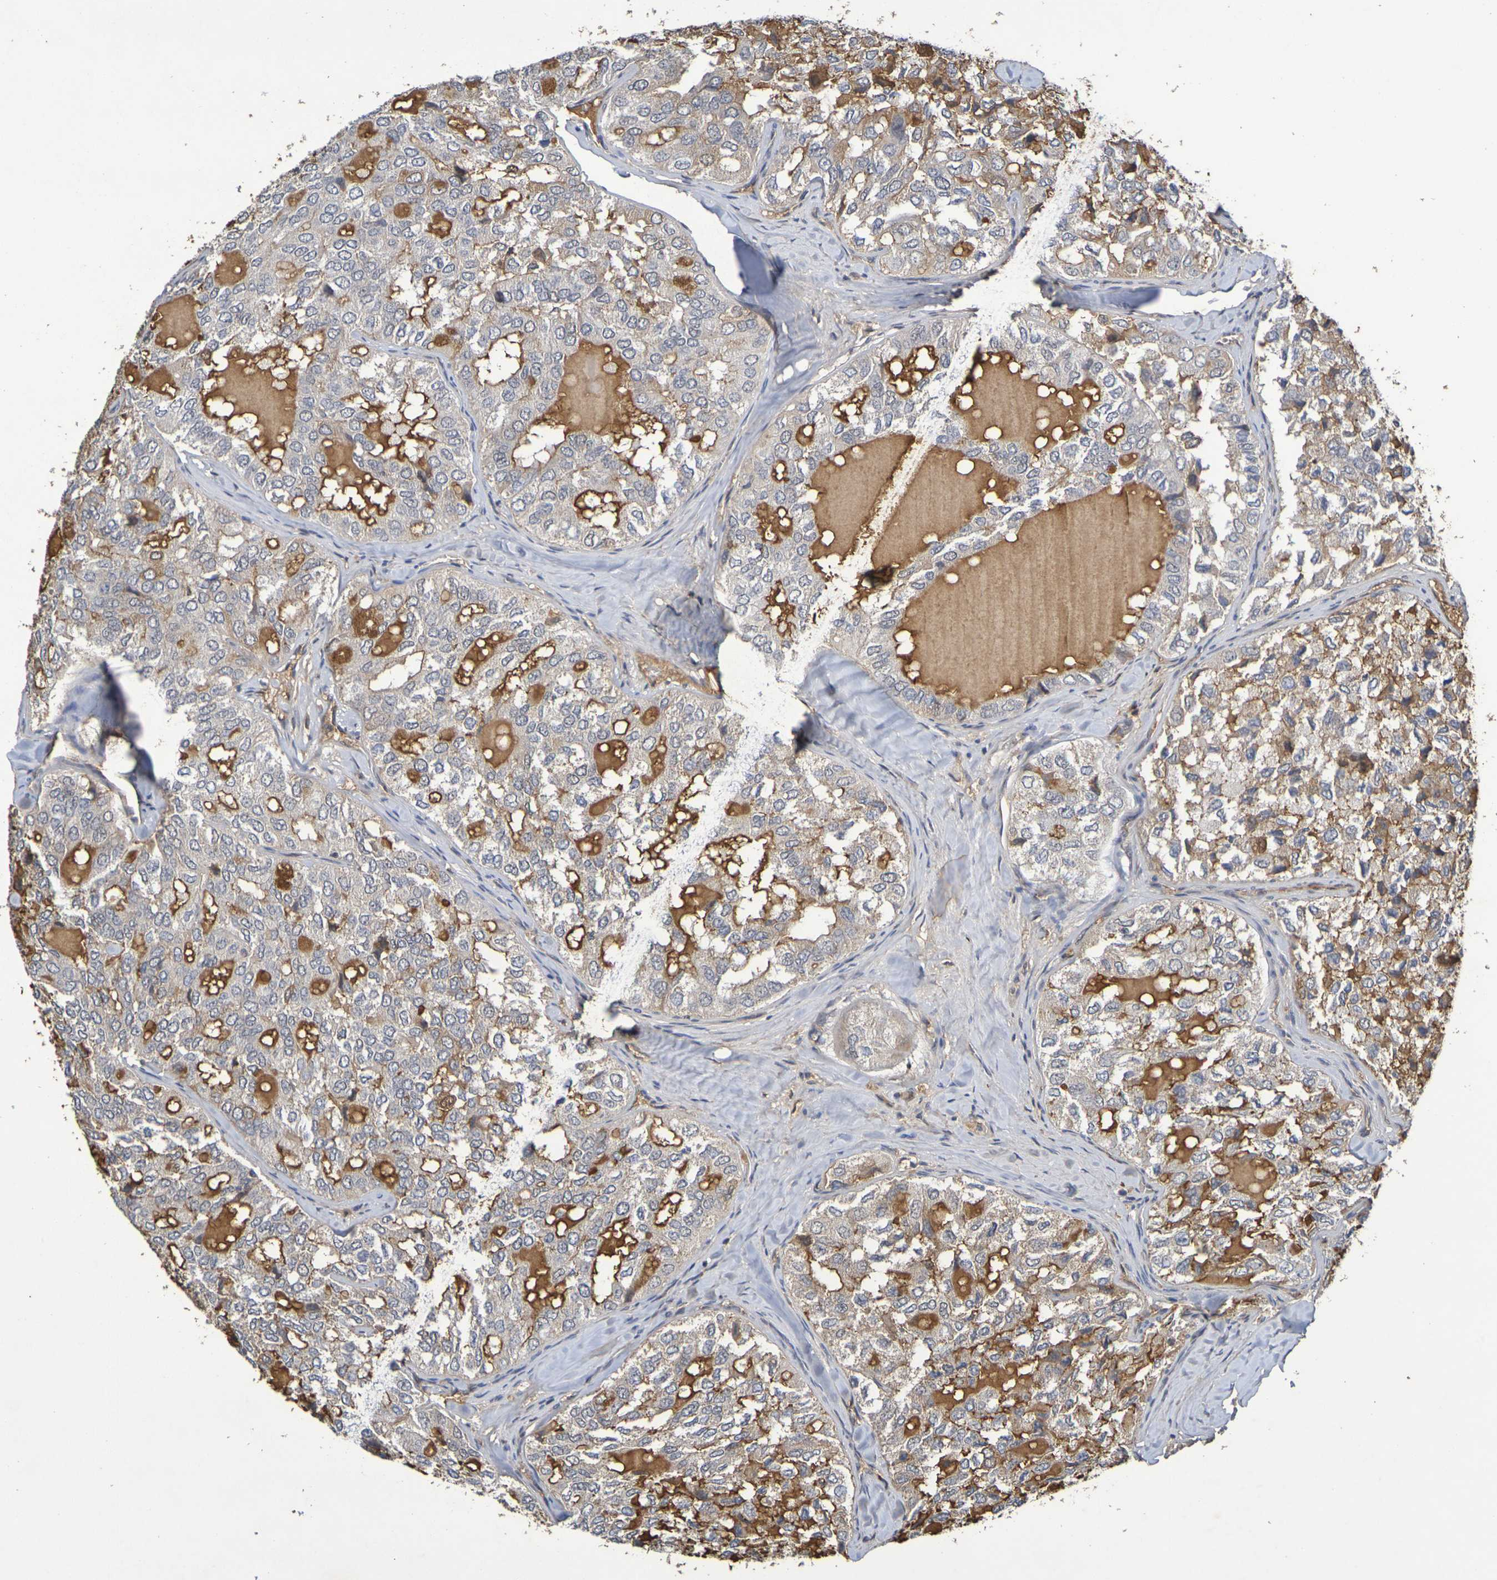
{"staining": {"intensity": "moderate", "quantity": "25%-75%", "location": "cytoplasmic/membranous"}, "tissue": "thyroid cancer", "cell_type": "Tumor cells", "image_type": "cancer", "snomed": [{"axis": "morphology", "description": "Follicular adenoma carcinoma, NOS"}, {"axis": "topography", "description": "Thyroid gland"}], "caption": "A histopathology image of human thyroid cancer (follicular adenoma carcinoma) stained for a protein shows moderate cytoplasmic/membranous brown staining in tumor cells. (Stains: DAB in brown, nuclei in blue, Microscopy: brightfield microscopy at high magnification).", "gene": "TERF2", "patient": {"sex": "male", "age": 75}}